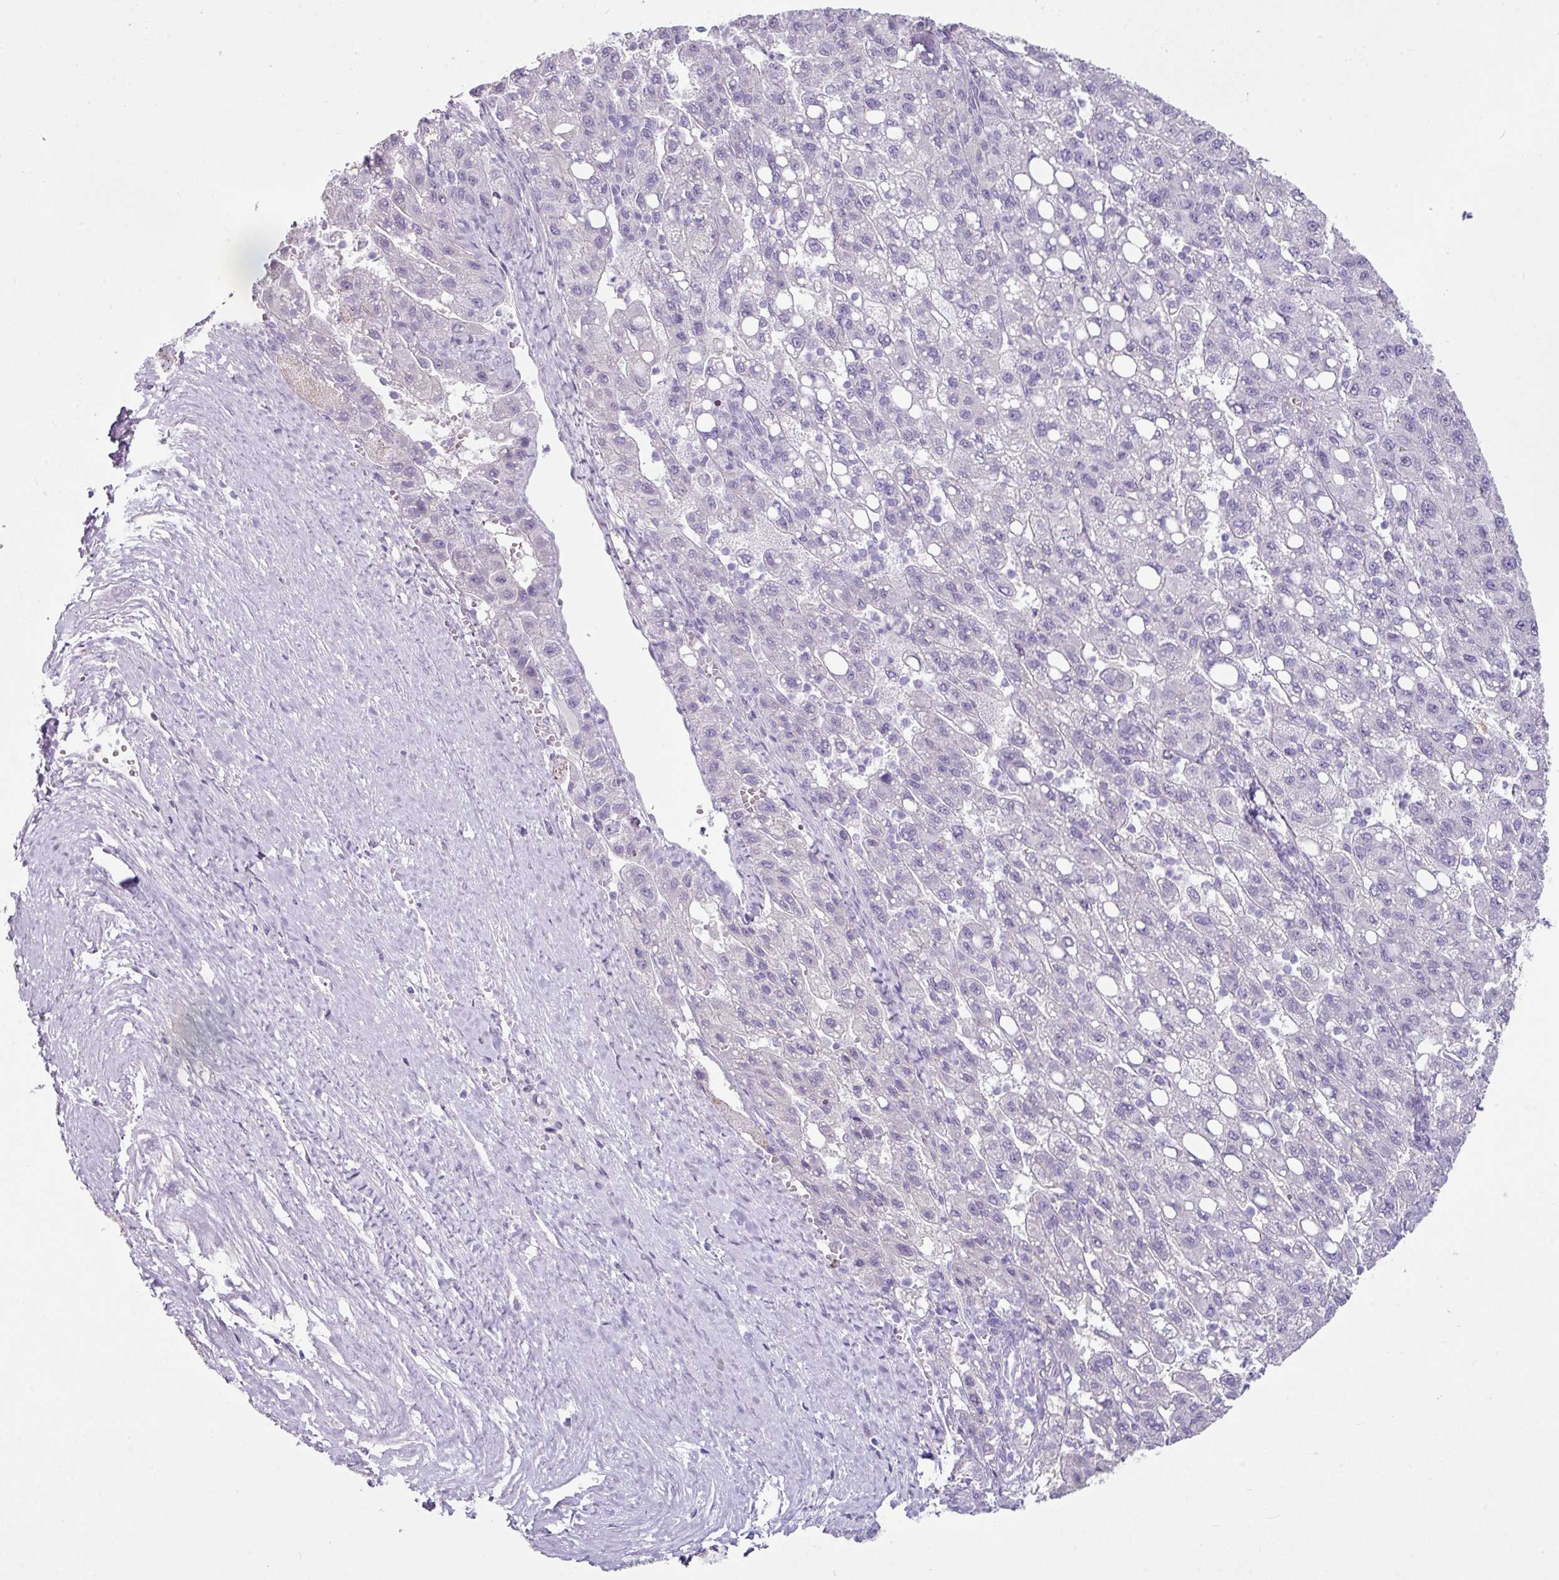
{"staining": {"intensity": "negative", "quantity": "none", "location": "none"}, "tissue": "liver cancer", "cell_type": "Tumor cells", "image_type": "cancer", "snomed": [{"axis": "morphology", "description": "Carcinoma, Hepatocellular, NOS"}, {"axis": "topography", "description": "Liver"}], "caption": "A photomicrograph of human hepatocellular carcinoma (liver) is negative for staining in tumor cells.", "gene": "TRA2A", "patient": {"sex": "female", "age": 82}}